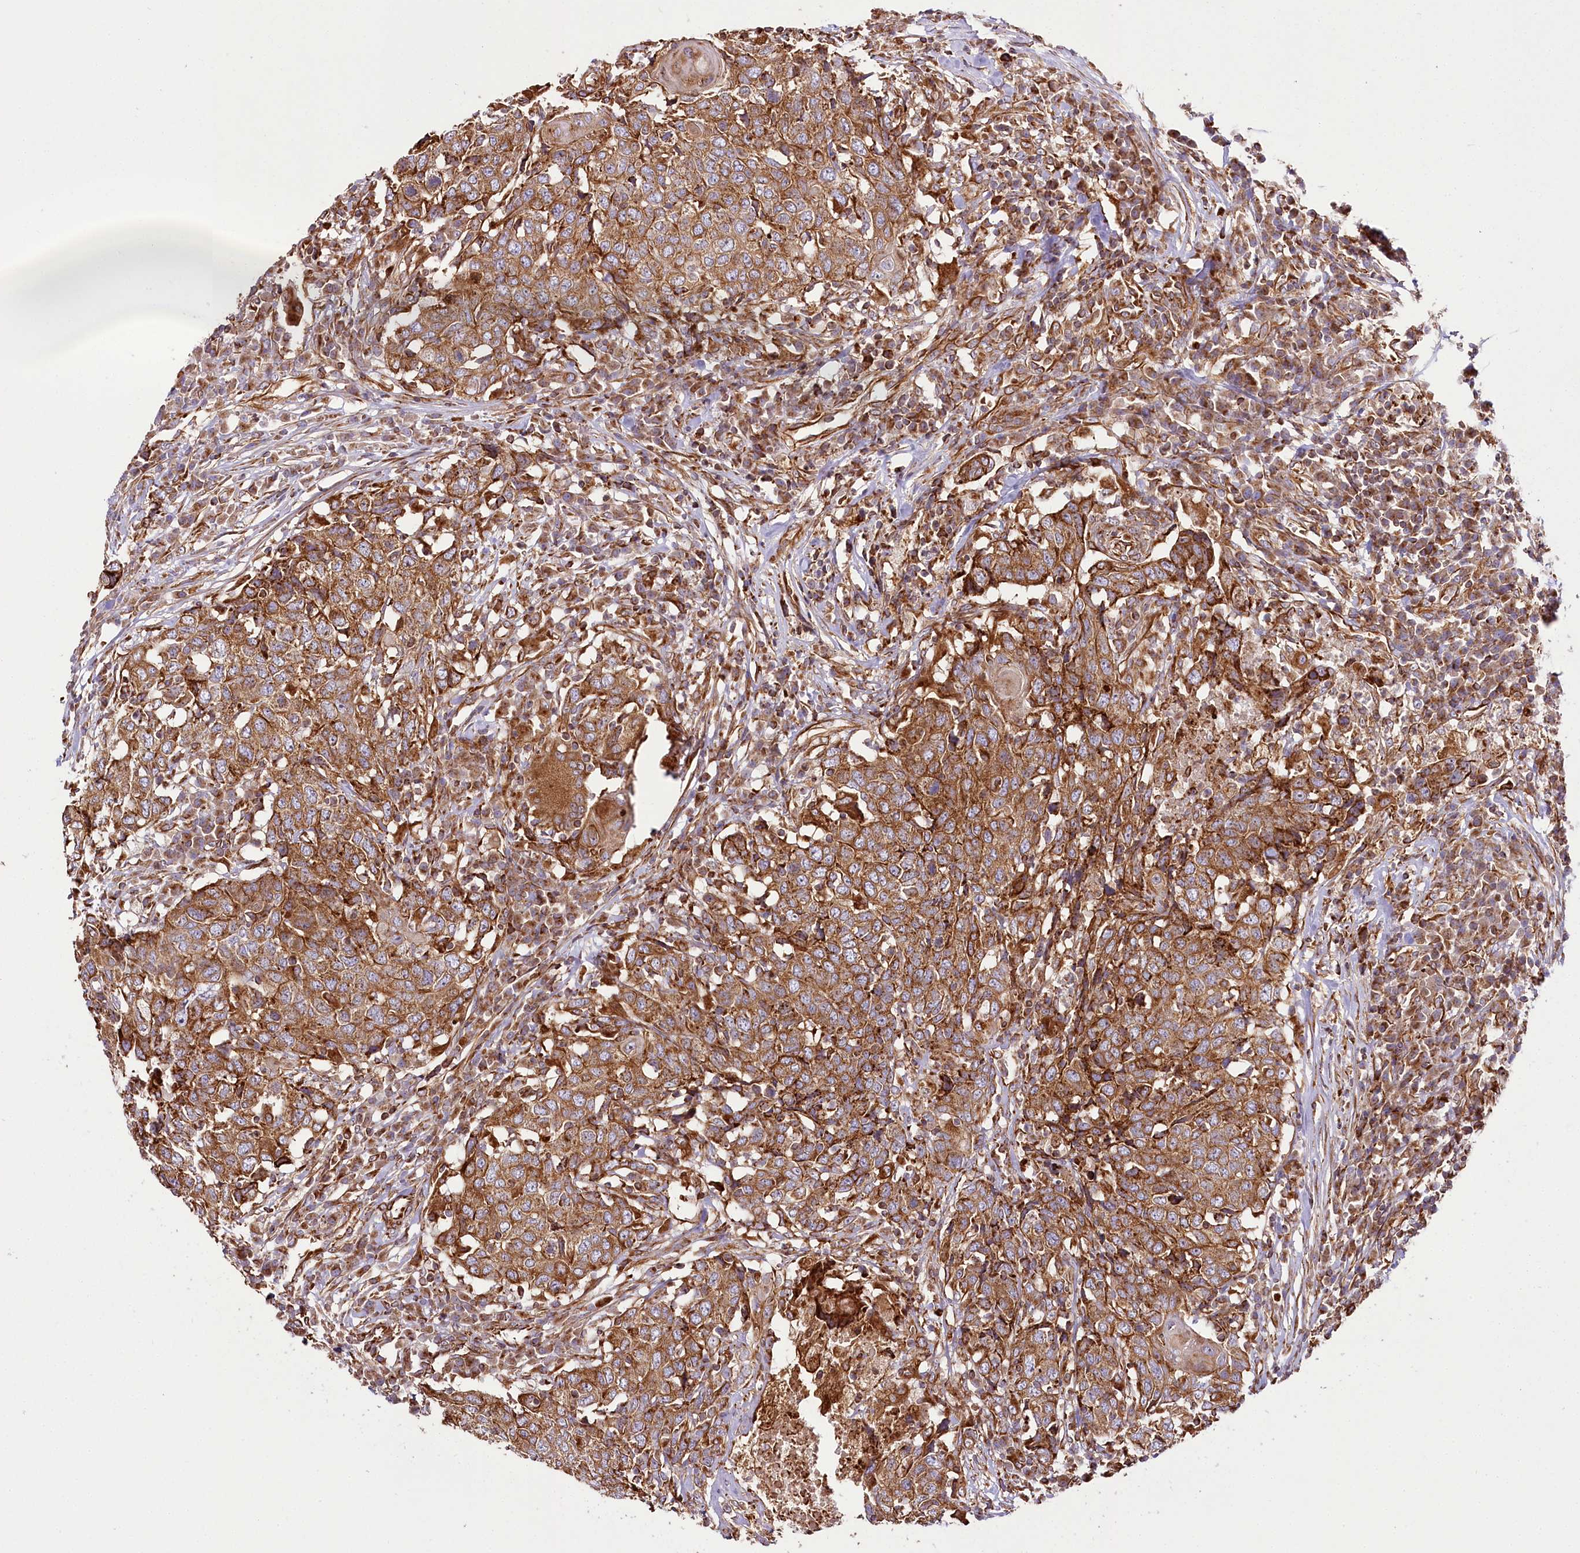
{"staining": {"intensity": "moderate", "quantity": ">75%", "location": "cytoplasmic/membranous"}, "tissue": "head and neck cancer", "cell_type": "Tumor cells", "image_type": "cancer", "snomed": [{"axis": "morphology", "description": "Squamous cell carcinoma, NOS"}, {"axis": "topography", "description": "Head-Neck"}], "caption": "Tumor cells demonstrate medium levels of moderate cytoplasmic/membranous expression in about >75% of cells in head and neck squamous cell carcinoma.", "gene": "THUMPD3", "patient": {"sex": "male", "age": 66}}